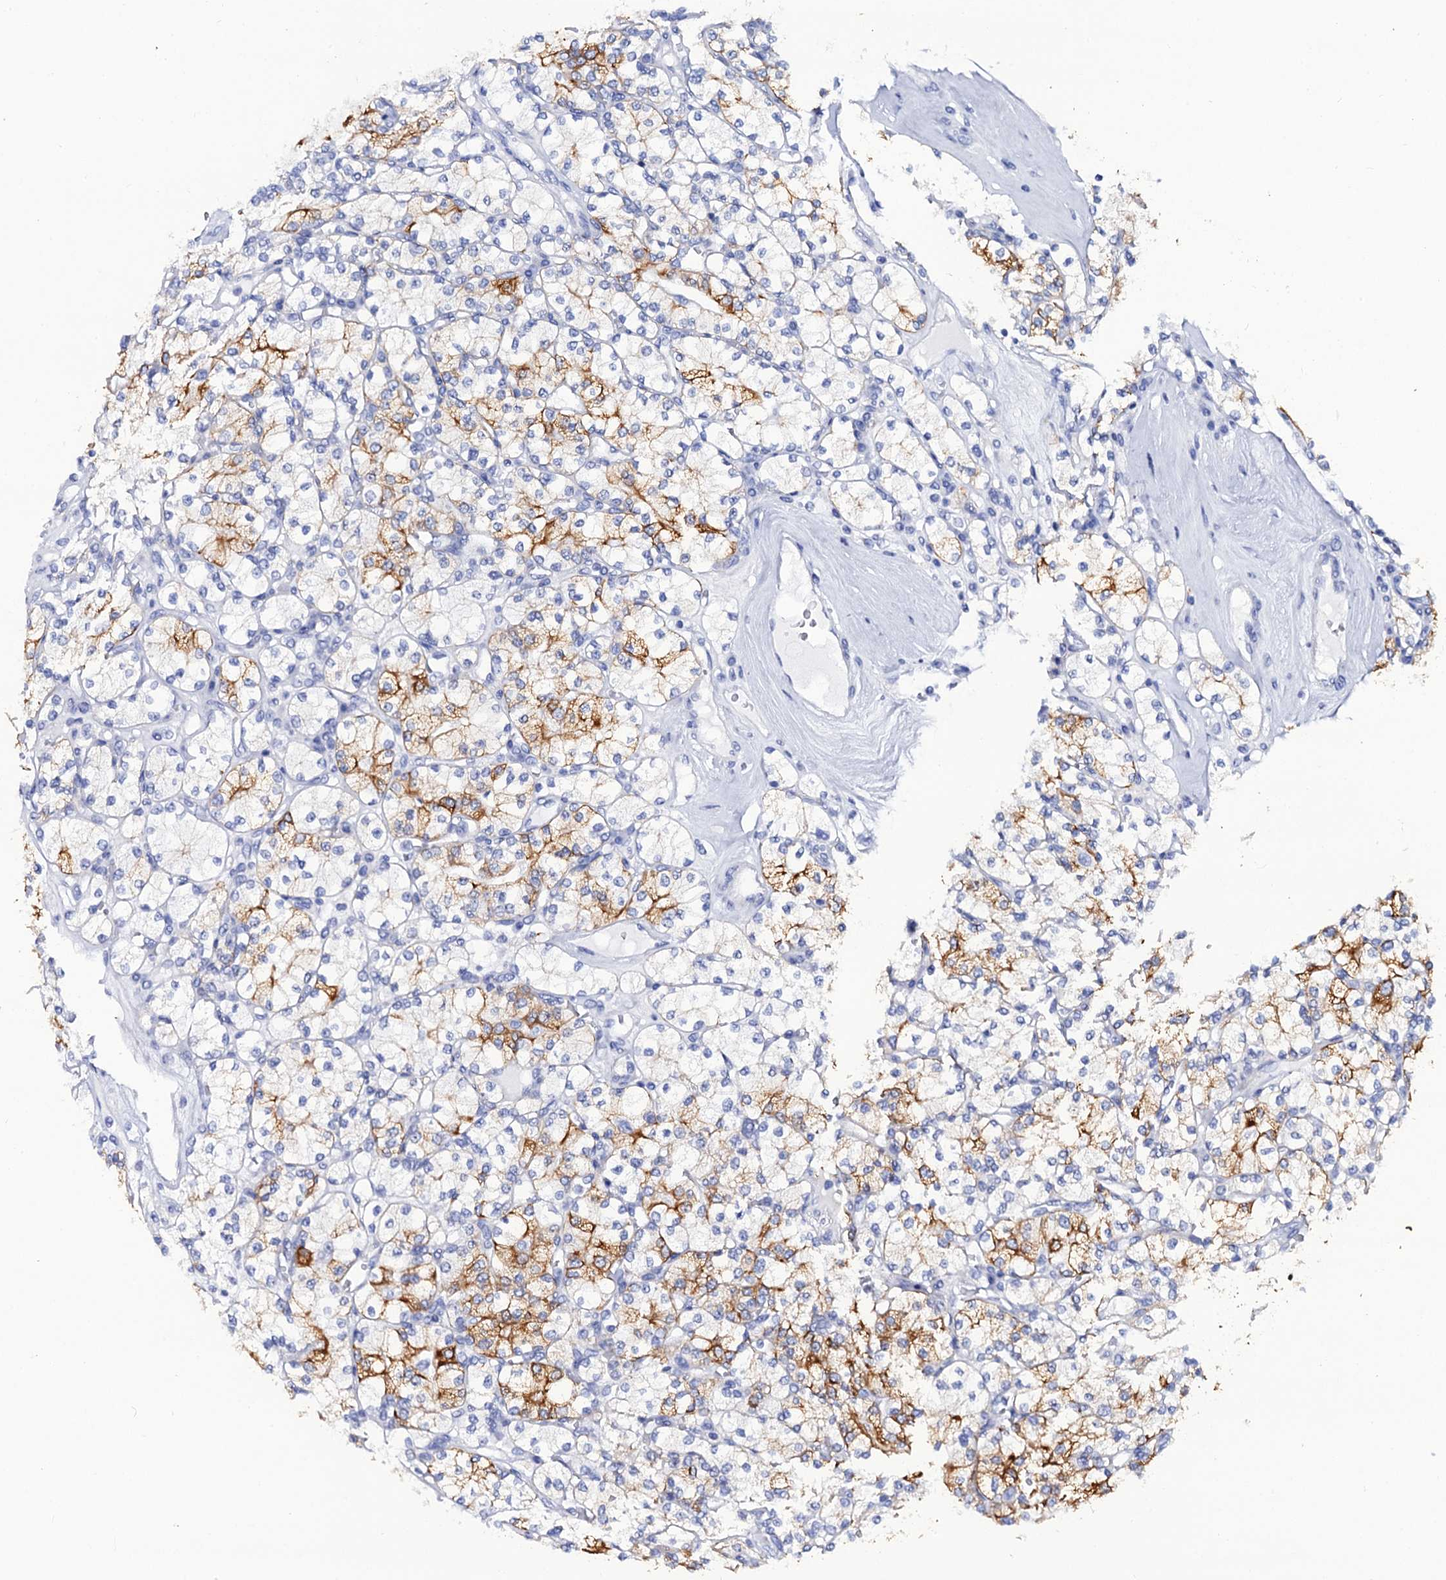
{"staining": {"intensity": "strong", "quantity": ">75%", "location": "cytoplasmic/membranous"}, "tissue": "renal cancer", "cell_type": "Tumor cells", "image_type": "cancer", "snomed": [{"axis": "morphology", "description": "Adenocarcinoma, NOS"}, {"axis": "topography", "description": "Kidney"}], "caption": "Renal cancer (adenocarcinoma) tissue displays strong cytoplasmic/membranous expression in about >75% of tumor cells", "gene": "RAB3IP", "patient": {"sex": "male", "age": 77}}